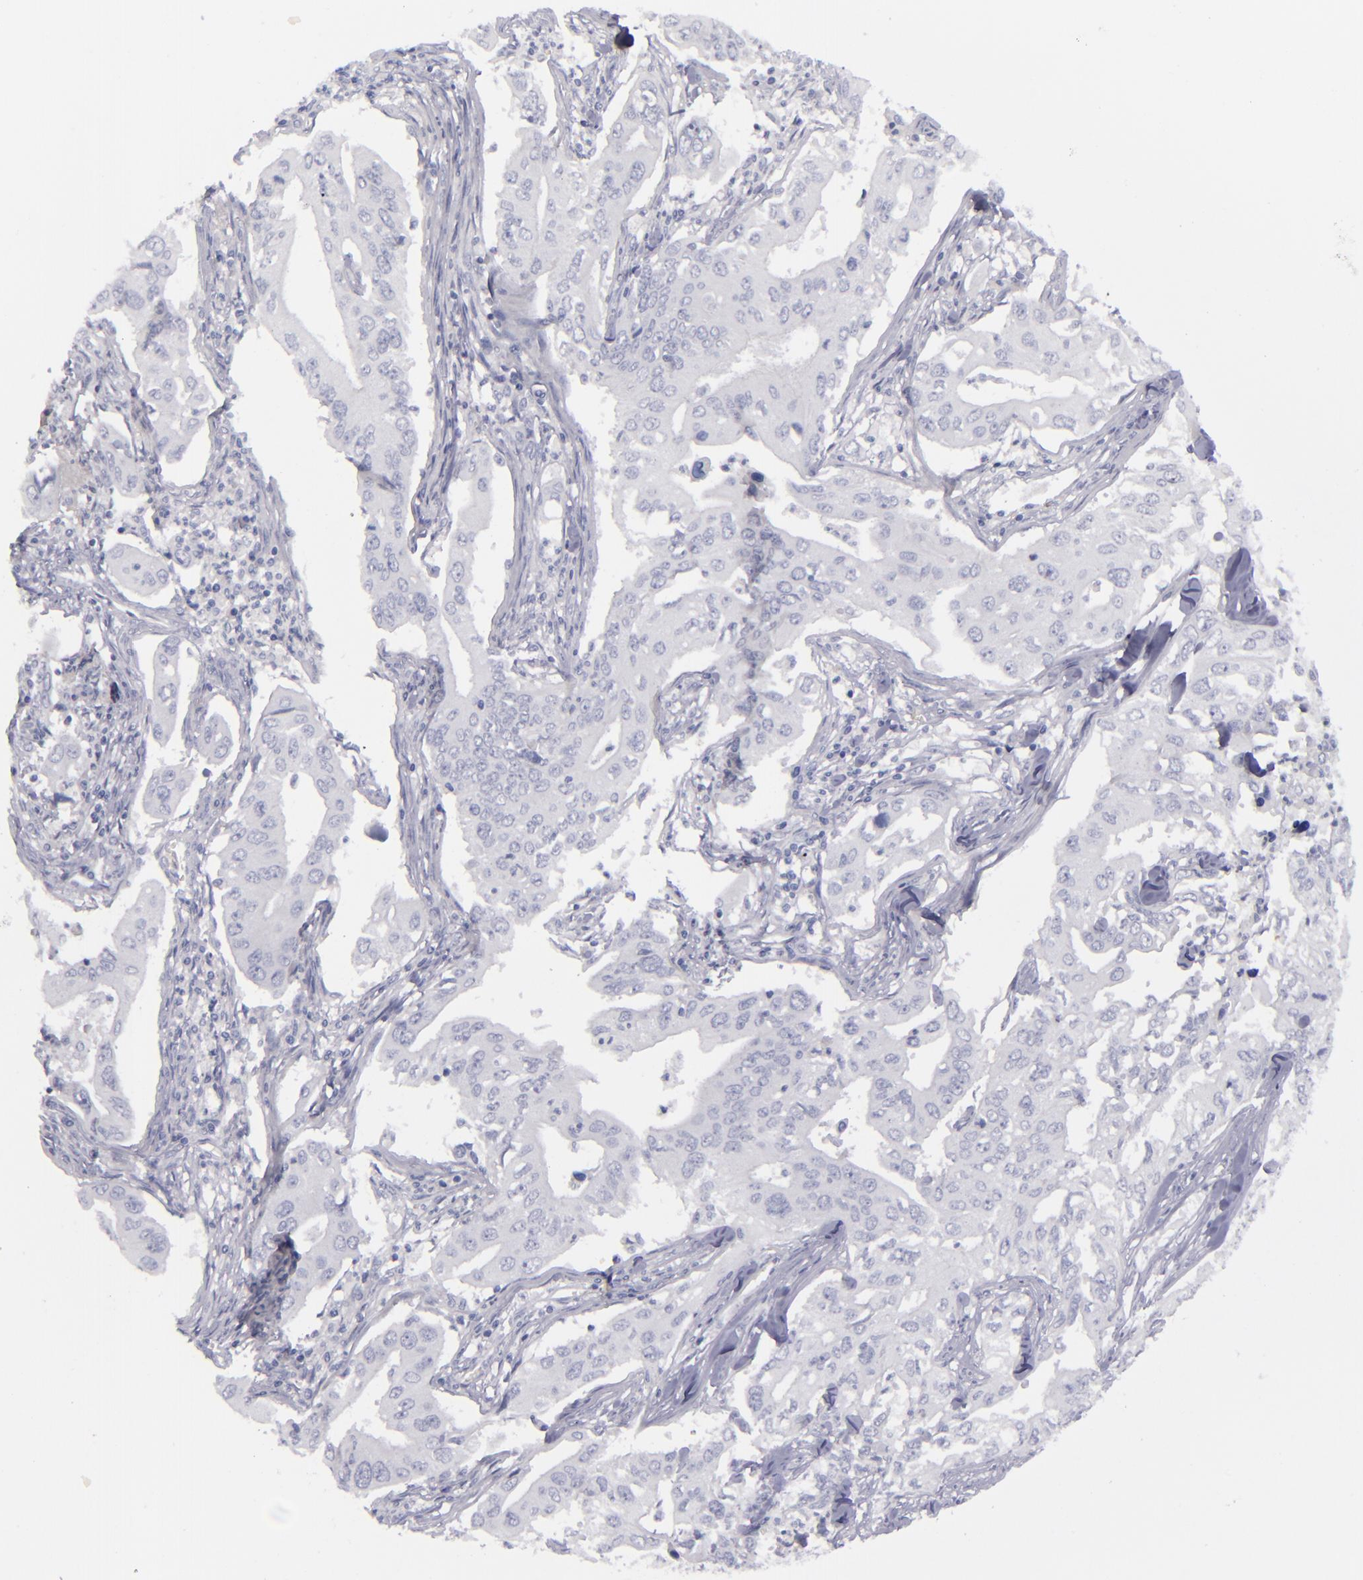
{"staining": {"intensity": "negative", "quantity": "none", "location": "none"}, "tissue": "lung cancer", "cell_type": "Tumor cells", "image_type": "cancer", "snomed": [{"axis": "morphology", "description": "Adenocarcinoma, NOS"}, {"axis": "topography", "description": "Lung"}], "caption": "The photomicrograph reveals no significant positivity in tumor cells of adenocarcinoma (lung). (DAB IHC, high magnification).", "gene": "CD22", "patient": {"sex": "male", "age": 48}}